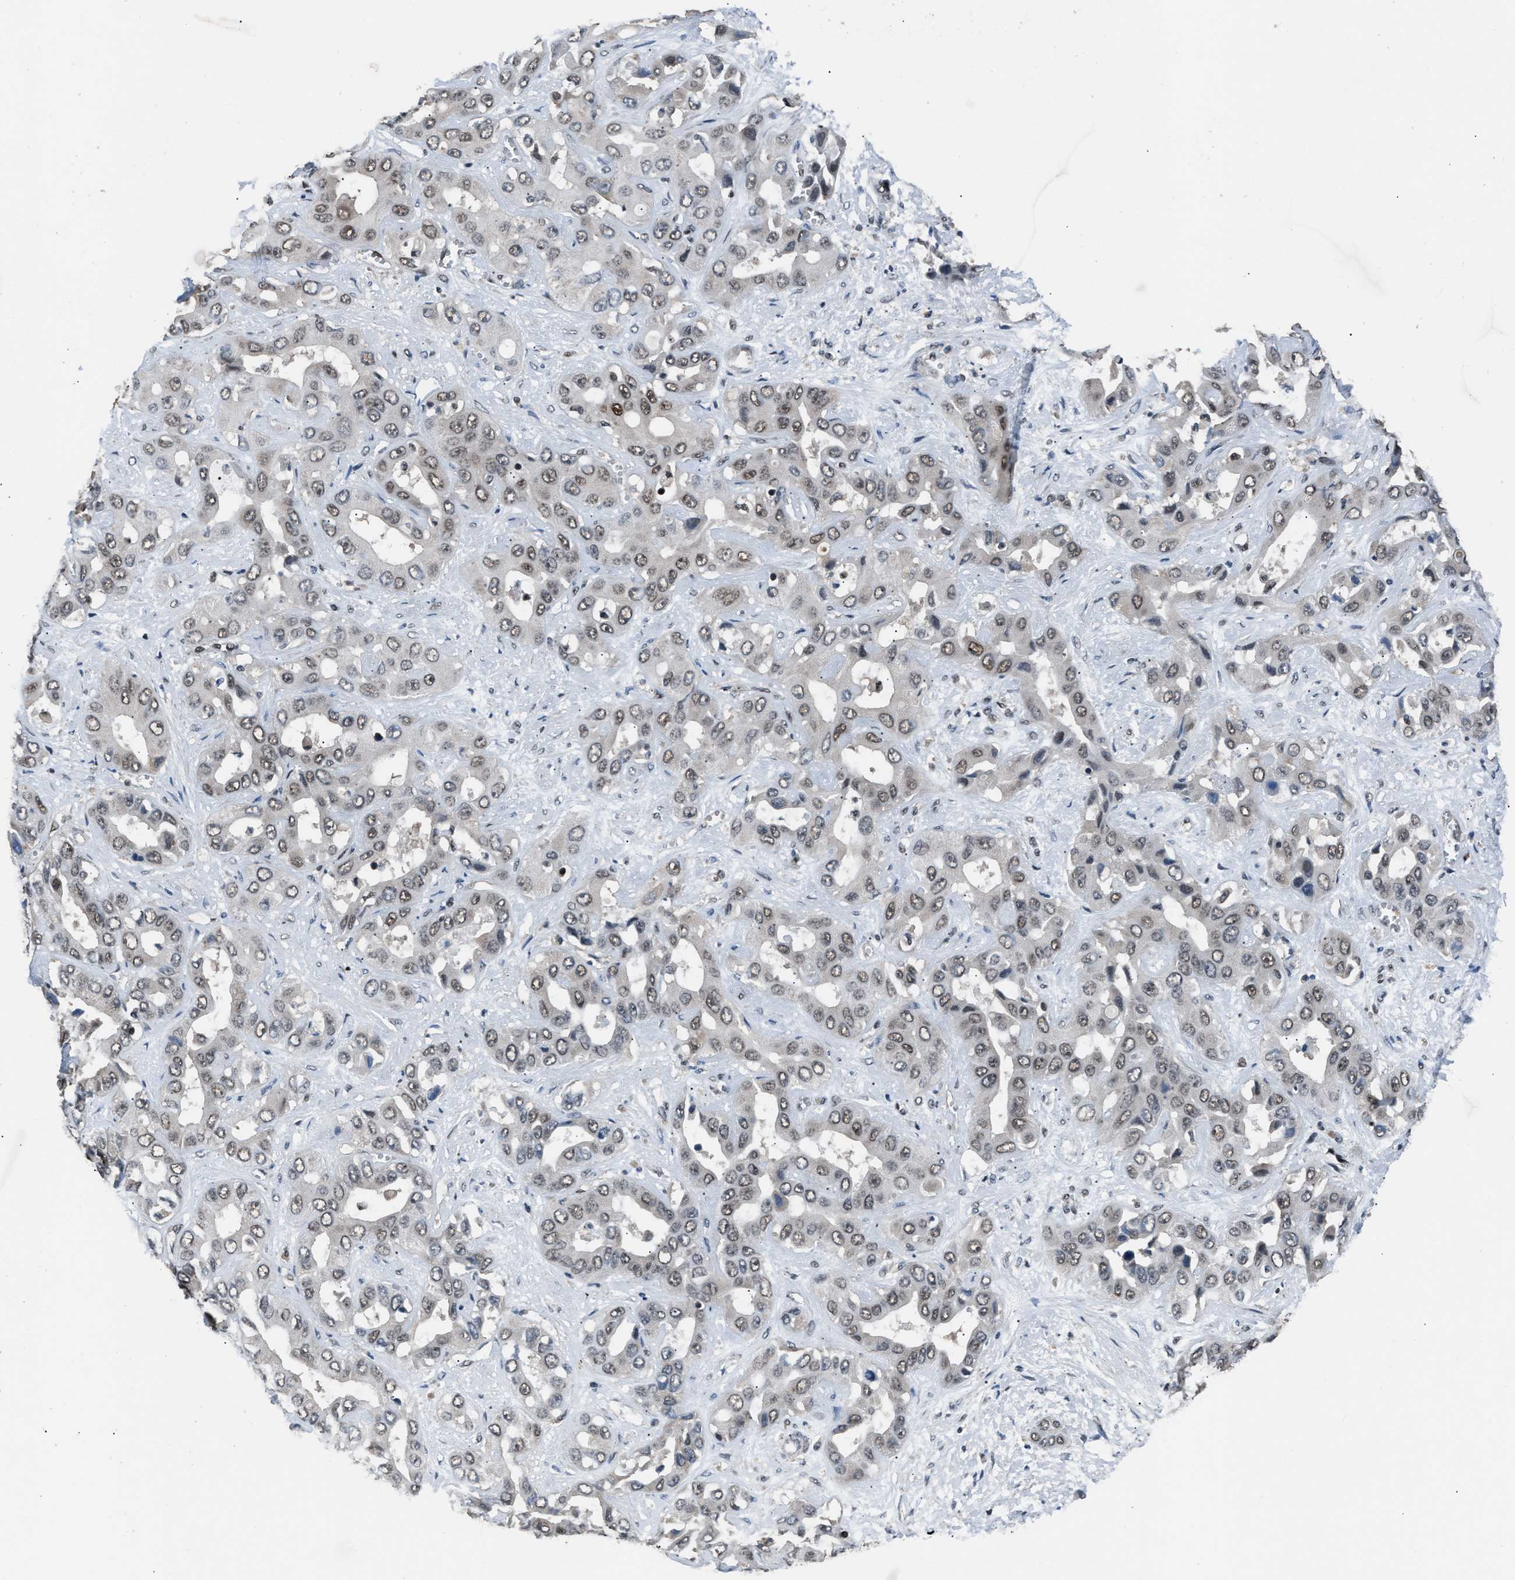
{"staining": {"intensity": "weak", "quantity": "25%-75%", "location": "nuclear"}, "tissue": "liver cancer", "cell_type": "Tumor cells", "image_type": "cancer", "snomed": [{"axis": "morphology", "description": "Cholangiocarcinoma"}, {"axis": "topography", "description": "Liver"}], "caption": "Protein expression analysis of human liver cholangiocarcinoma reveals weak nuclear positivity in about 25%-75% of tumor cells. The staining was performed using DAB, with brown indicating positive protein expression. Nuclei are stained blue with hematoxylin.", "gene": "DFFA", "patient": {"sex": "female", "age": 52}}